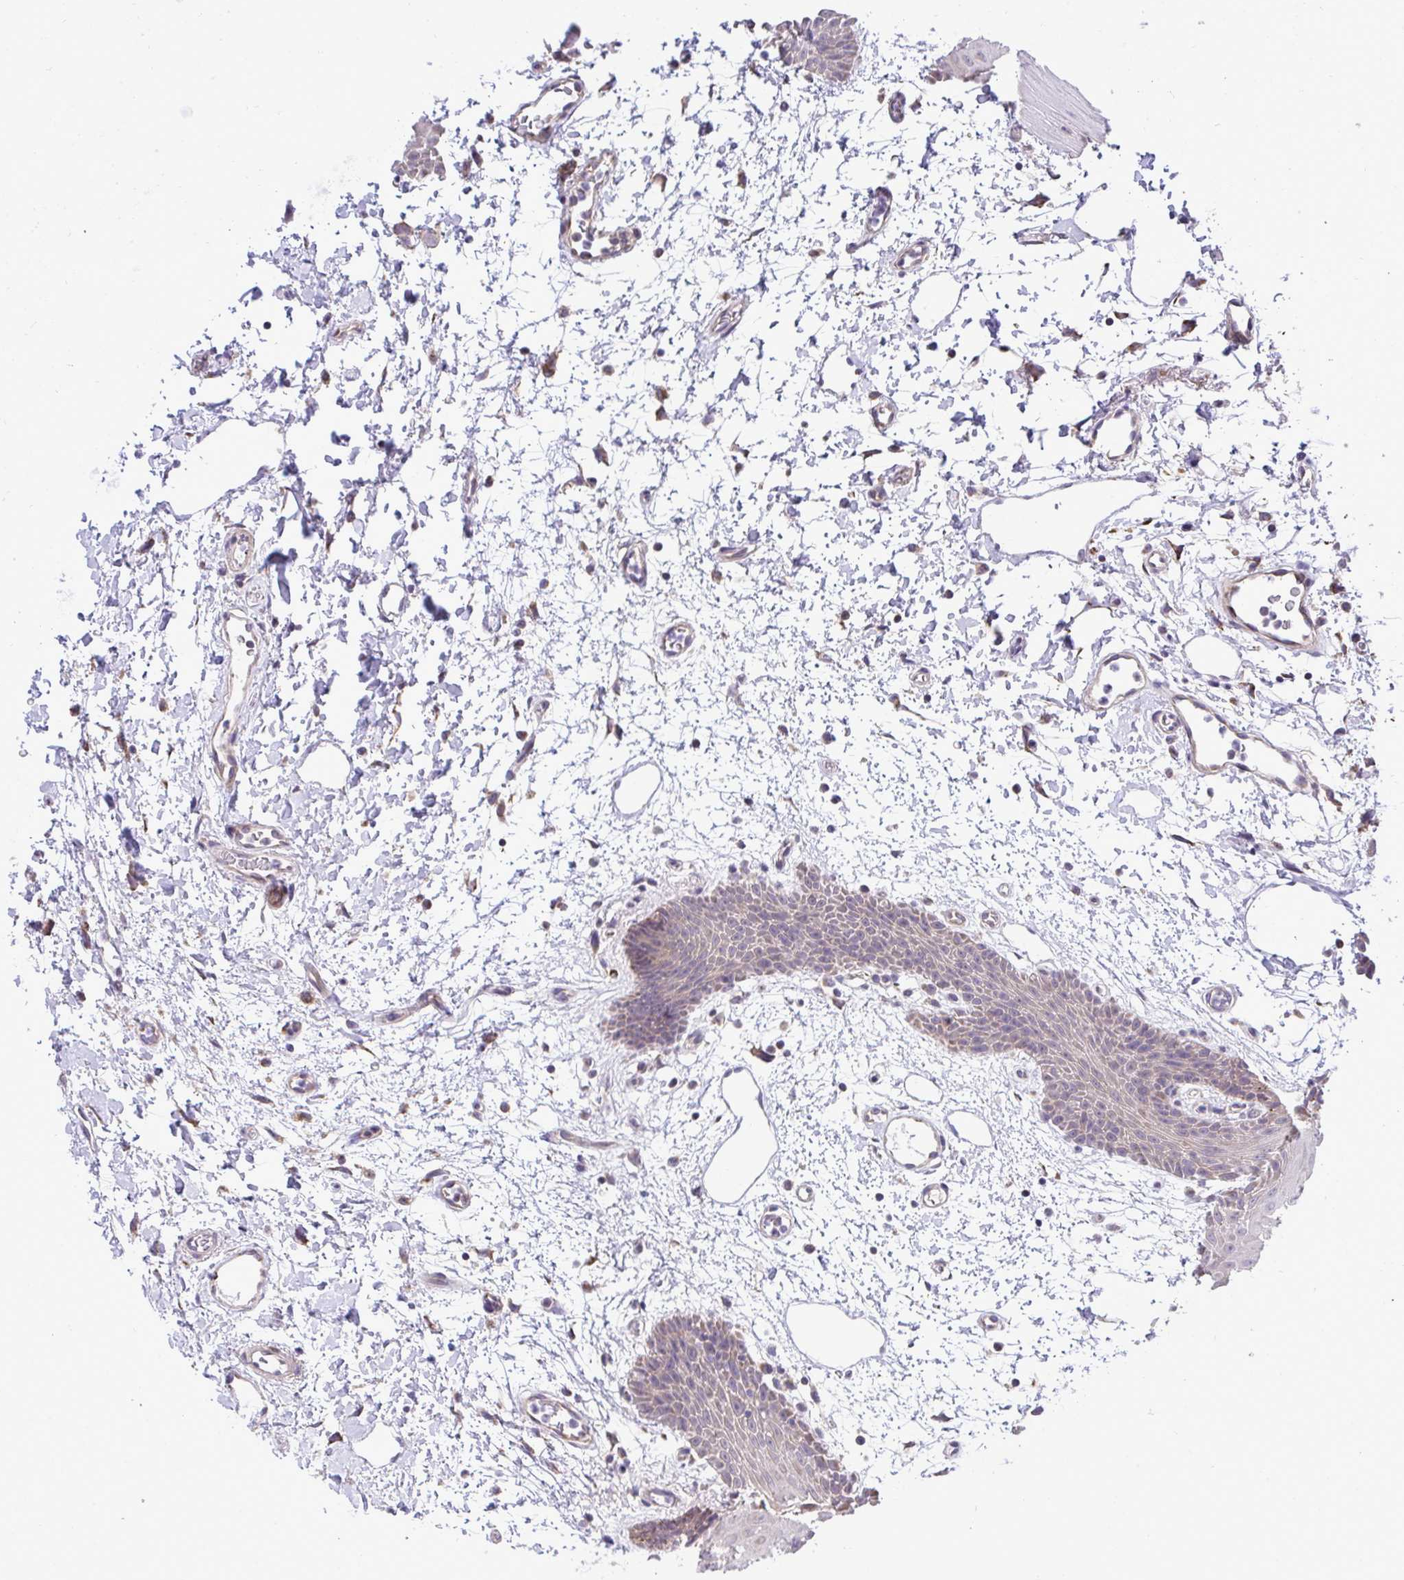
{"staining": {"intensity": "weak", "quantity": "25%-75%", "location": "cytoplasmic/membranous"}, "tissue": "oral mucosa", "cell_type": "Squamous epithelial cells", "image_type": "normal", "snomed": [{"axis": "morphology", "description": "Normal tissue, NOS"}, {"axis": "topography", "description": "Oral tissue"}], "caption": "A photomicrograph showing weak cytoplasmic/membranous expression in about 25%-75% of squamous epithelial cells in benign oral mucosa, as visualized by brown immunohistochemical staining.", "gene": "XAF1", "patient": {"sex": "female", "age": 59}}